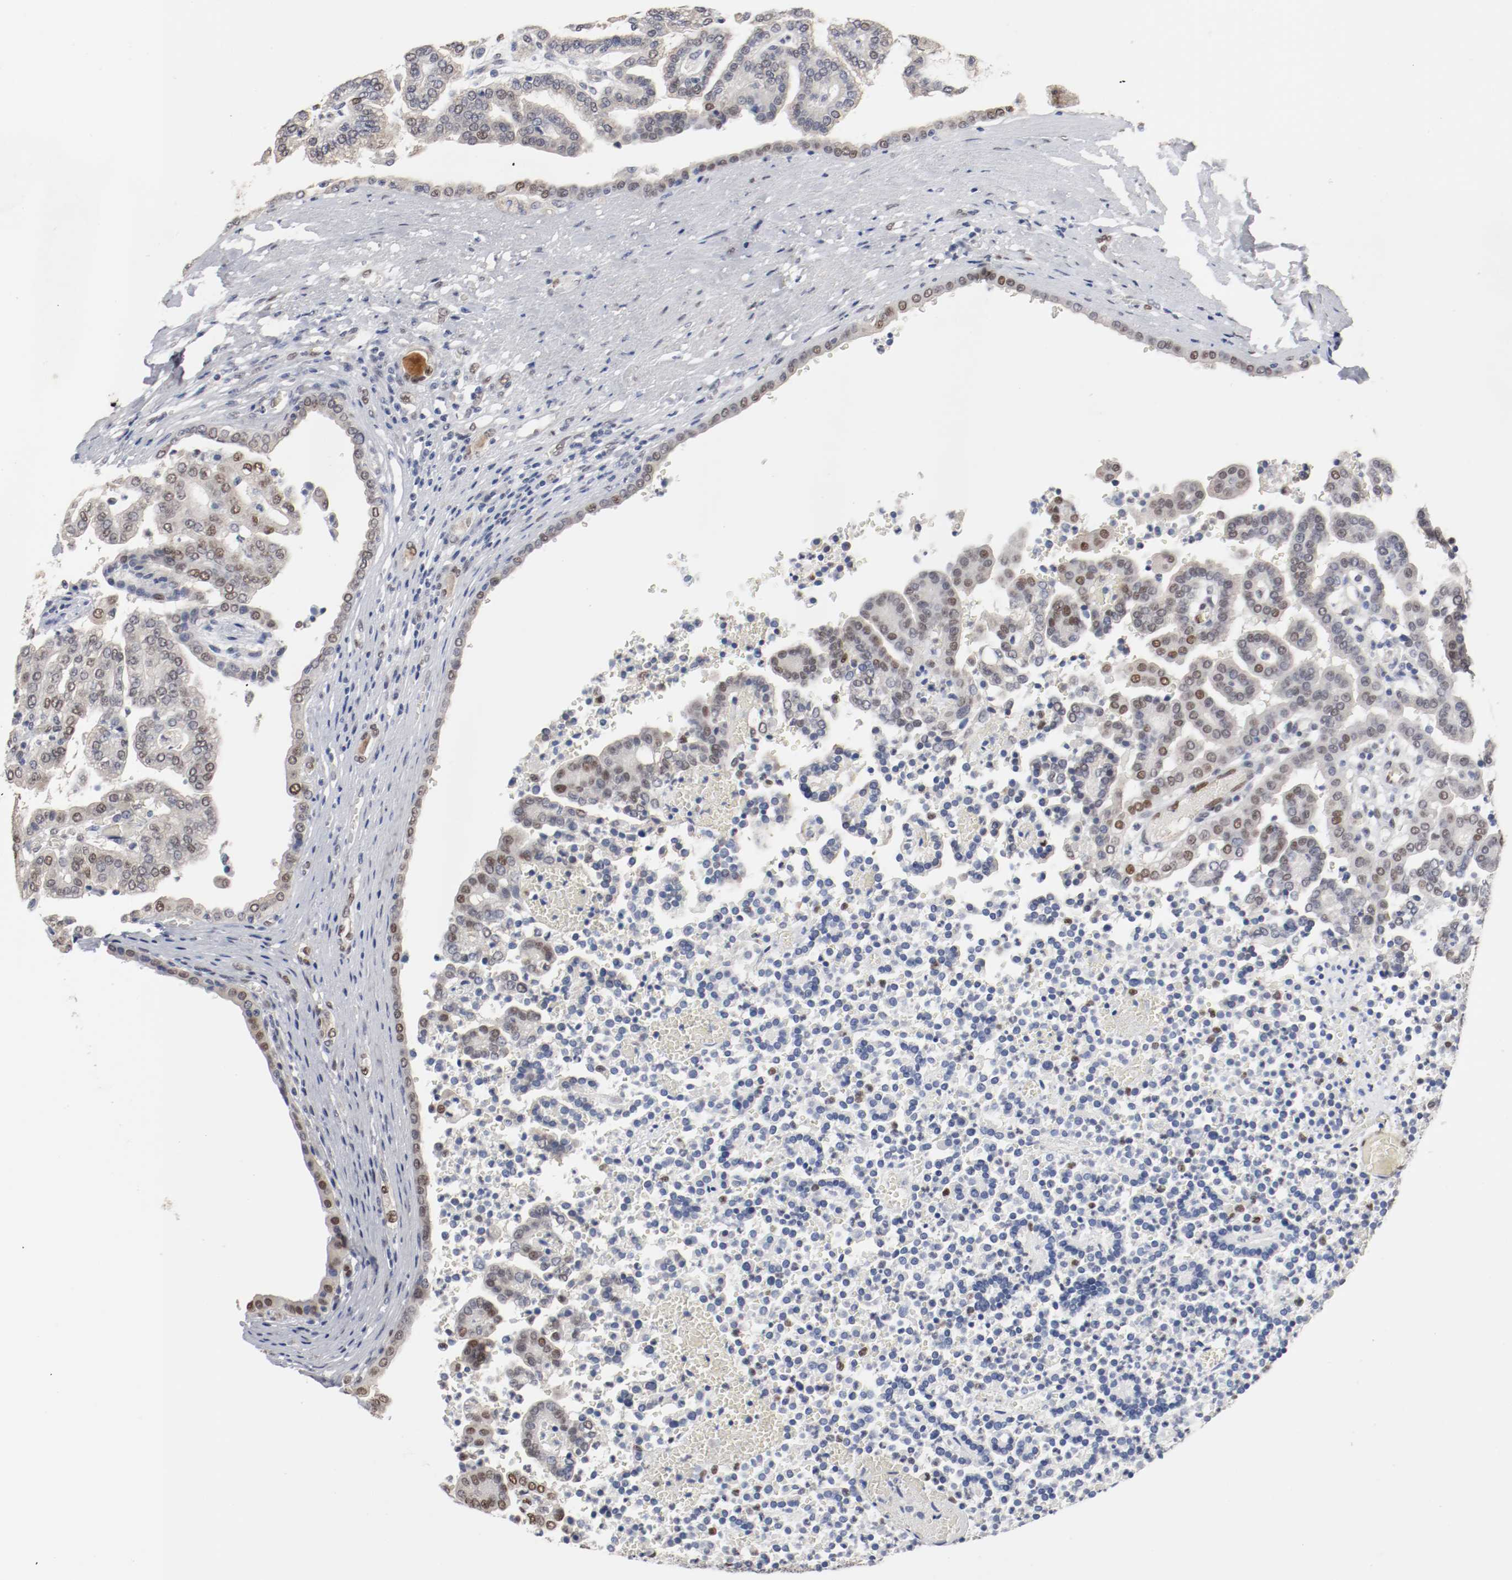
{"staining": {"intensity": "moderate", "quantity": "<25%", "location": "nuclear"}, "tissue": "renal cancer", "cell_type": "Tumor cells", "image_type": "cancer", "snomed": [{"axis": "morphology", "description": "Adenocarcinoma, NOS"}, {"axis": "topography", "description": "Kidney"}], "caption": "Immunohistochemistry (DAB) staining of adenocarcinoma (renal) exhibits moderate nuclear protein staining in approximately <25% of tumor cells.", "gene": "FOSL2", "patient": {"sex": "male", "age": 61}}